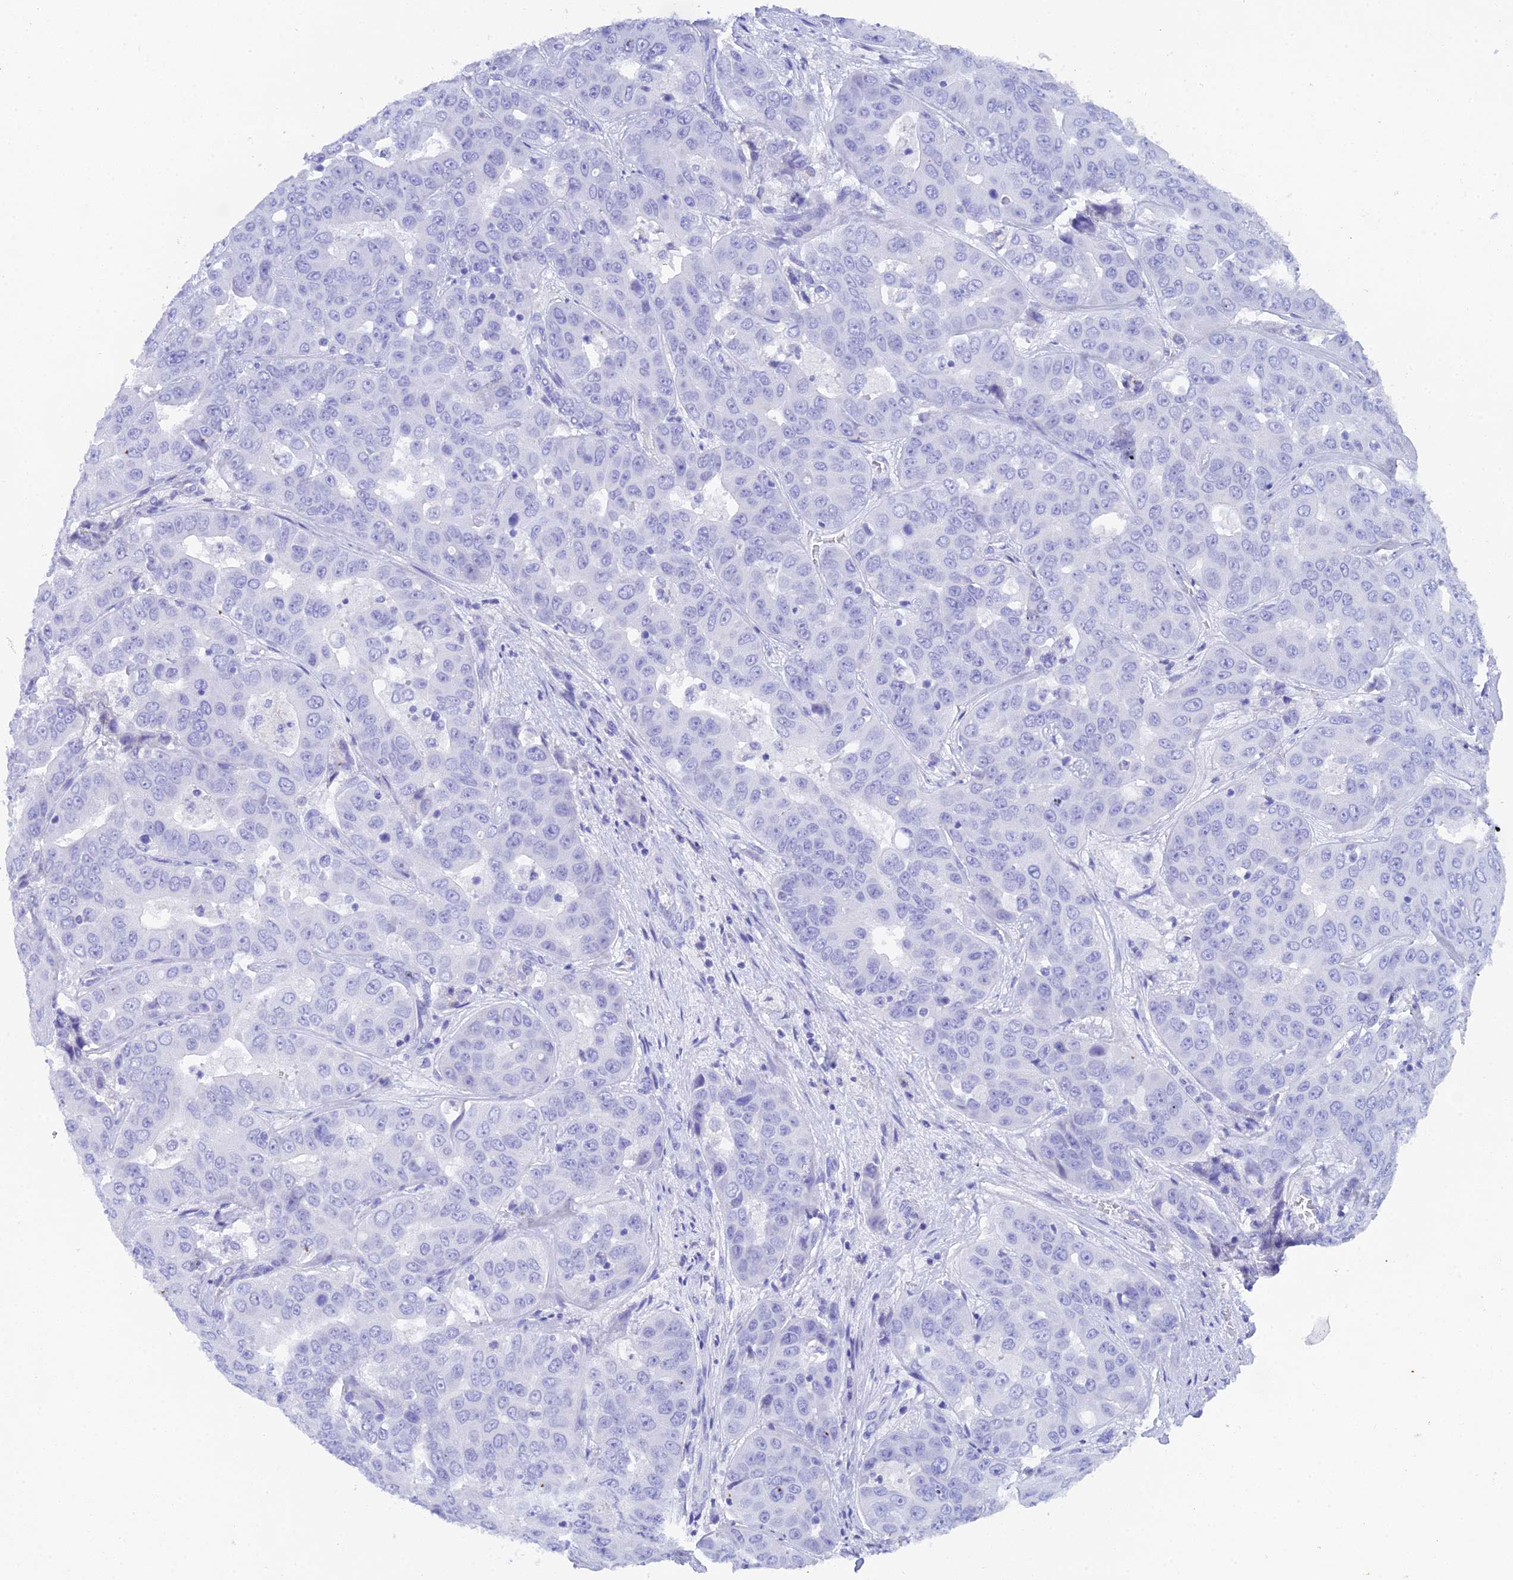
{"staining": {"intensity": "negative", "quantity": "none", "location": "none"}, "tissue": "liver cancer", "cell_type": "Tumor cells", "image_type": "cancer", "snomed": [{"axis": "morphology", "description": "Cholangiocarcinoma"}, {"axis": "topography", "description": "Liver"}], "caption": "This is an IHC photomicrograph of liver cancer. There is no expression in tumor cells.", "gene": "REG1A", "patient": {"sex": "female", "age": 52}}